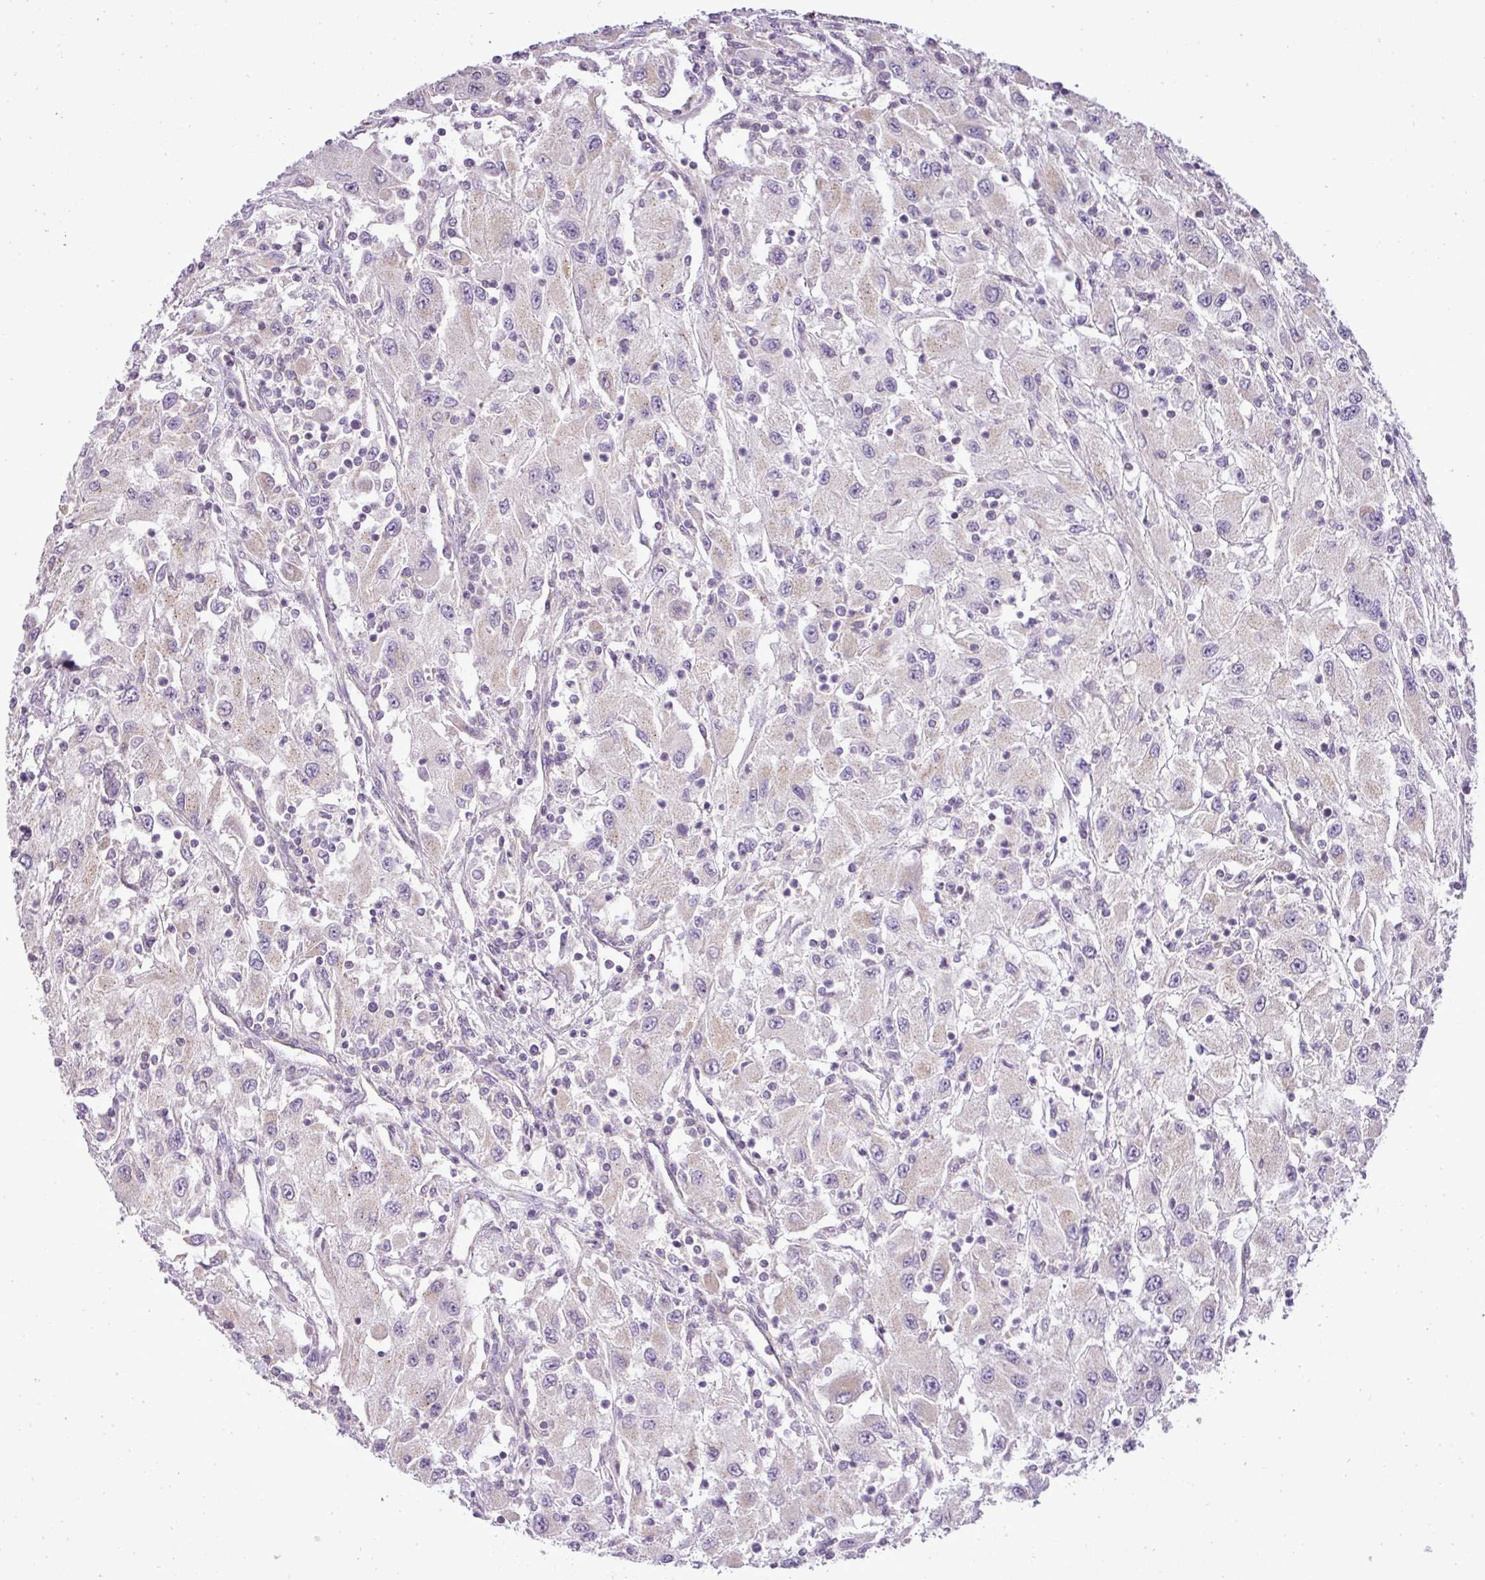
{"staining": {"intensity": "negative", "quantity": "none", "location": "none"}, "tissue": "renal cancer", "cell_type": "Tumor cells", "image_type": "cancer", "snomed": [{"axis": "morphology", "description": "Adenocarcinoma, NOS"}, {"axis": "topography", "description": "Kidney"}], "caption": "Immunohistochemical staining of renal cancer displays no significant expression in tumor cells.", "gene": "ZDHHC1", "patient": {"sex": "female", "age": 67}}